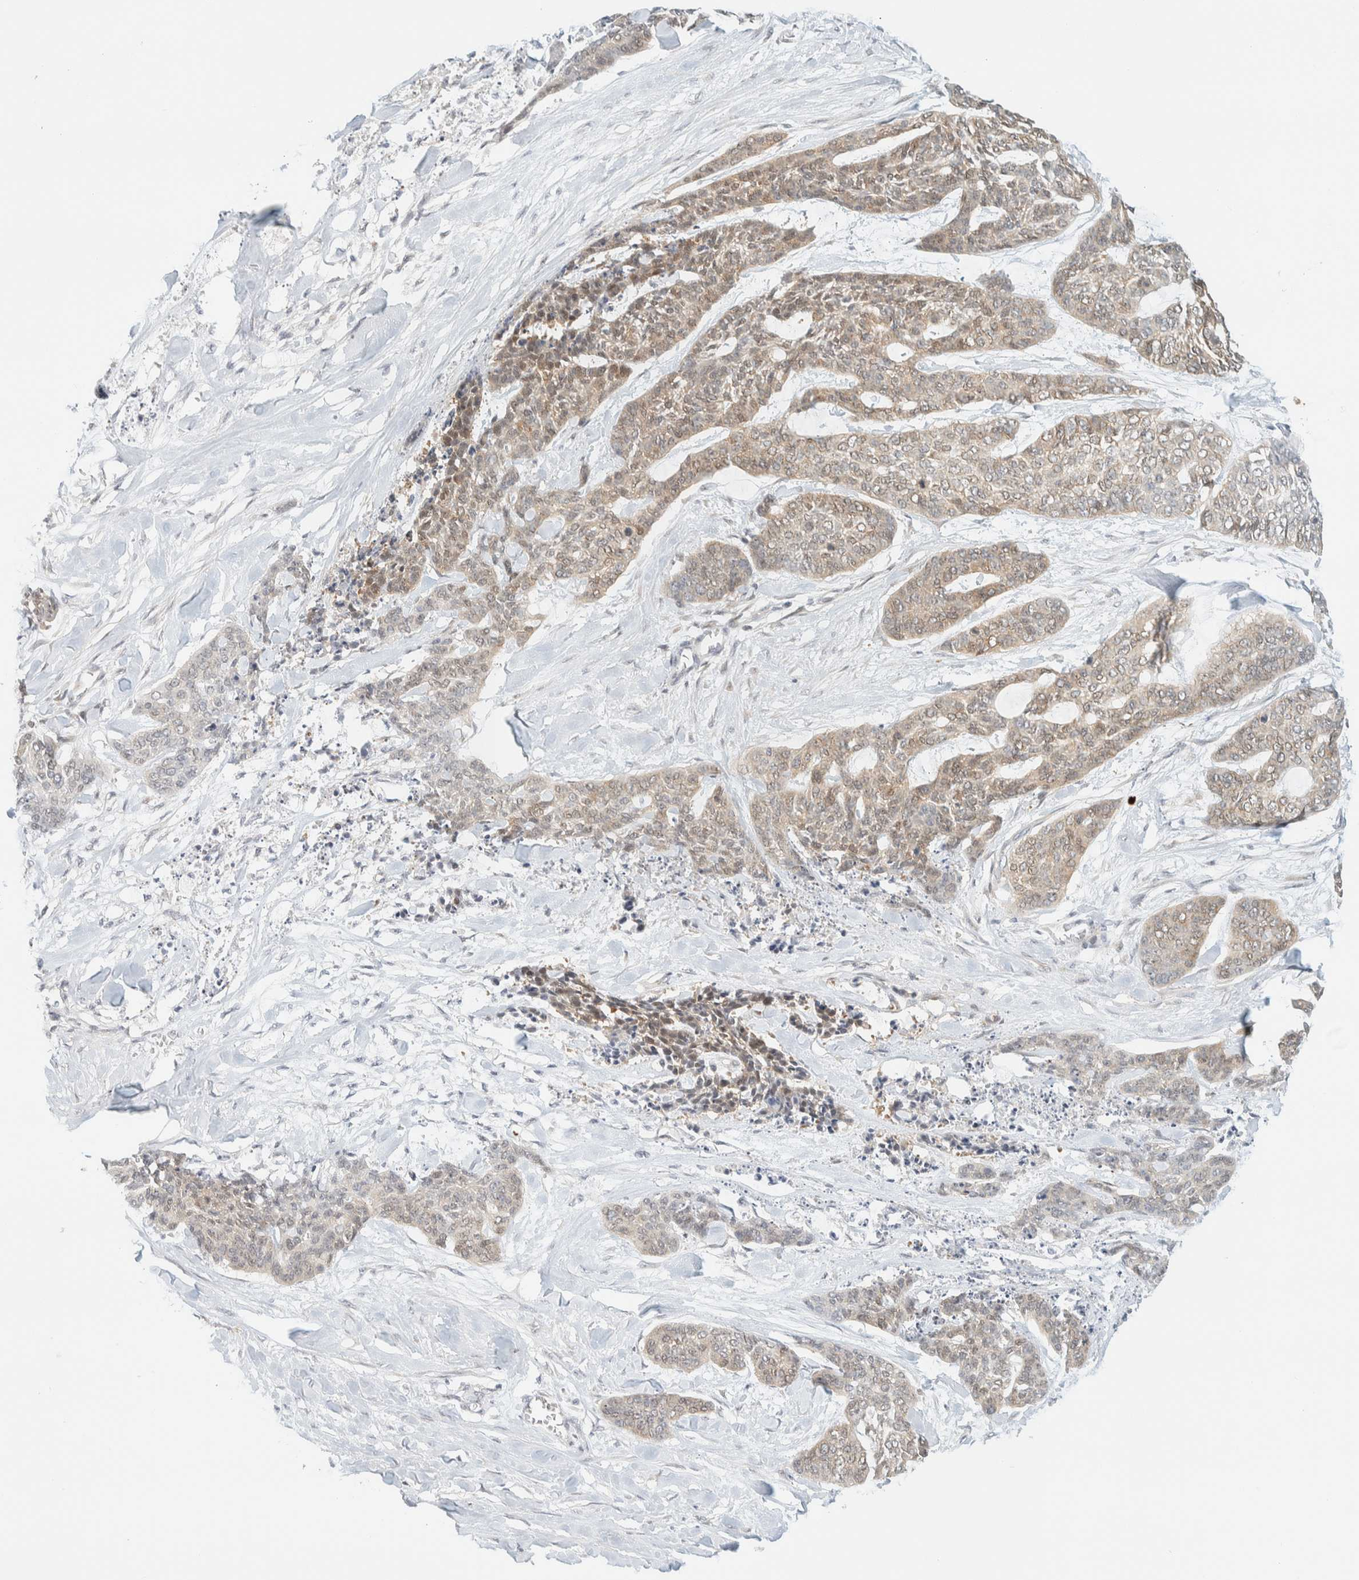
{"staining": {"intensity": "weak", "quantity": "25%-75%", "location": "cytoplasmic/membranous,nuclear"}, "tissue": "skin cancer", "cell_type": "Tumor cells", "image_type": "cancer", "snomed": [{"axis": "morphology", "description": "Basal cell carcinoma"}, {"axis": "topography", "description": "Skin"}], "caption": "Immunohistochemical staining of skin basal cell carcinoma shows low levels of weak cytoplasmic/membranous and nuclear expression in about 25%-75% of tumor cells.", "gene": "PCYT2", "patient": {"sex": "female", "age": 64}}